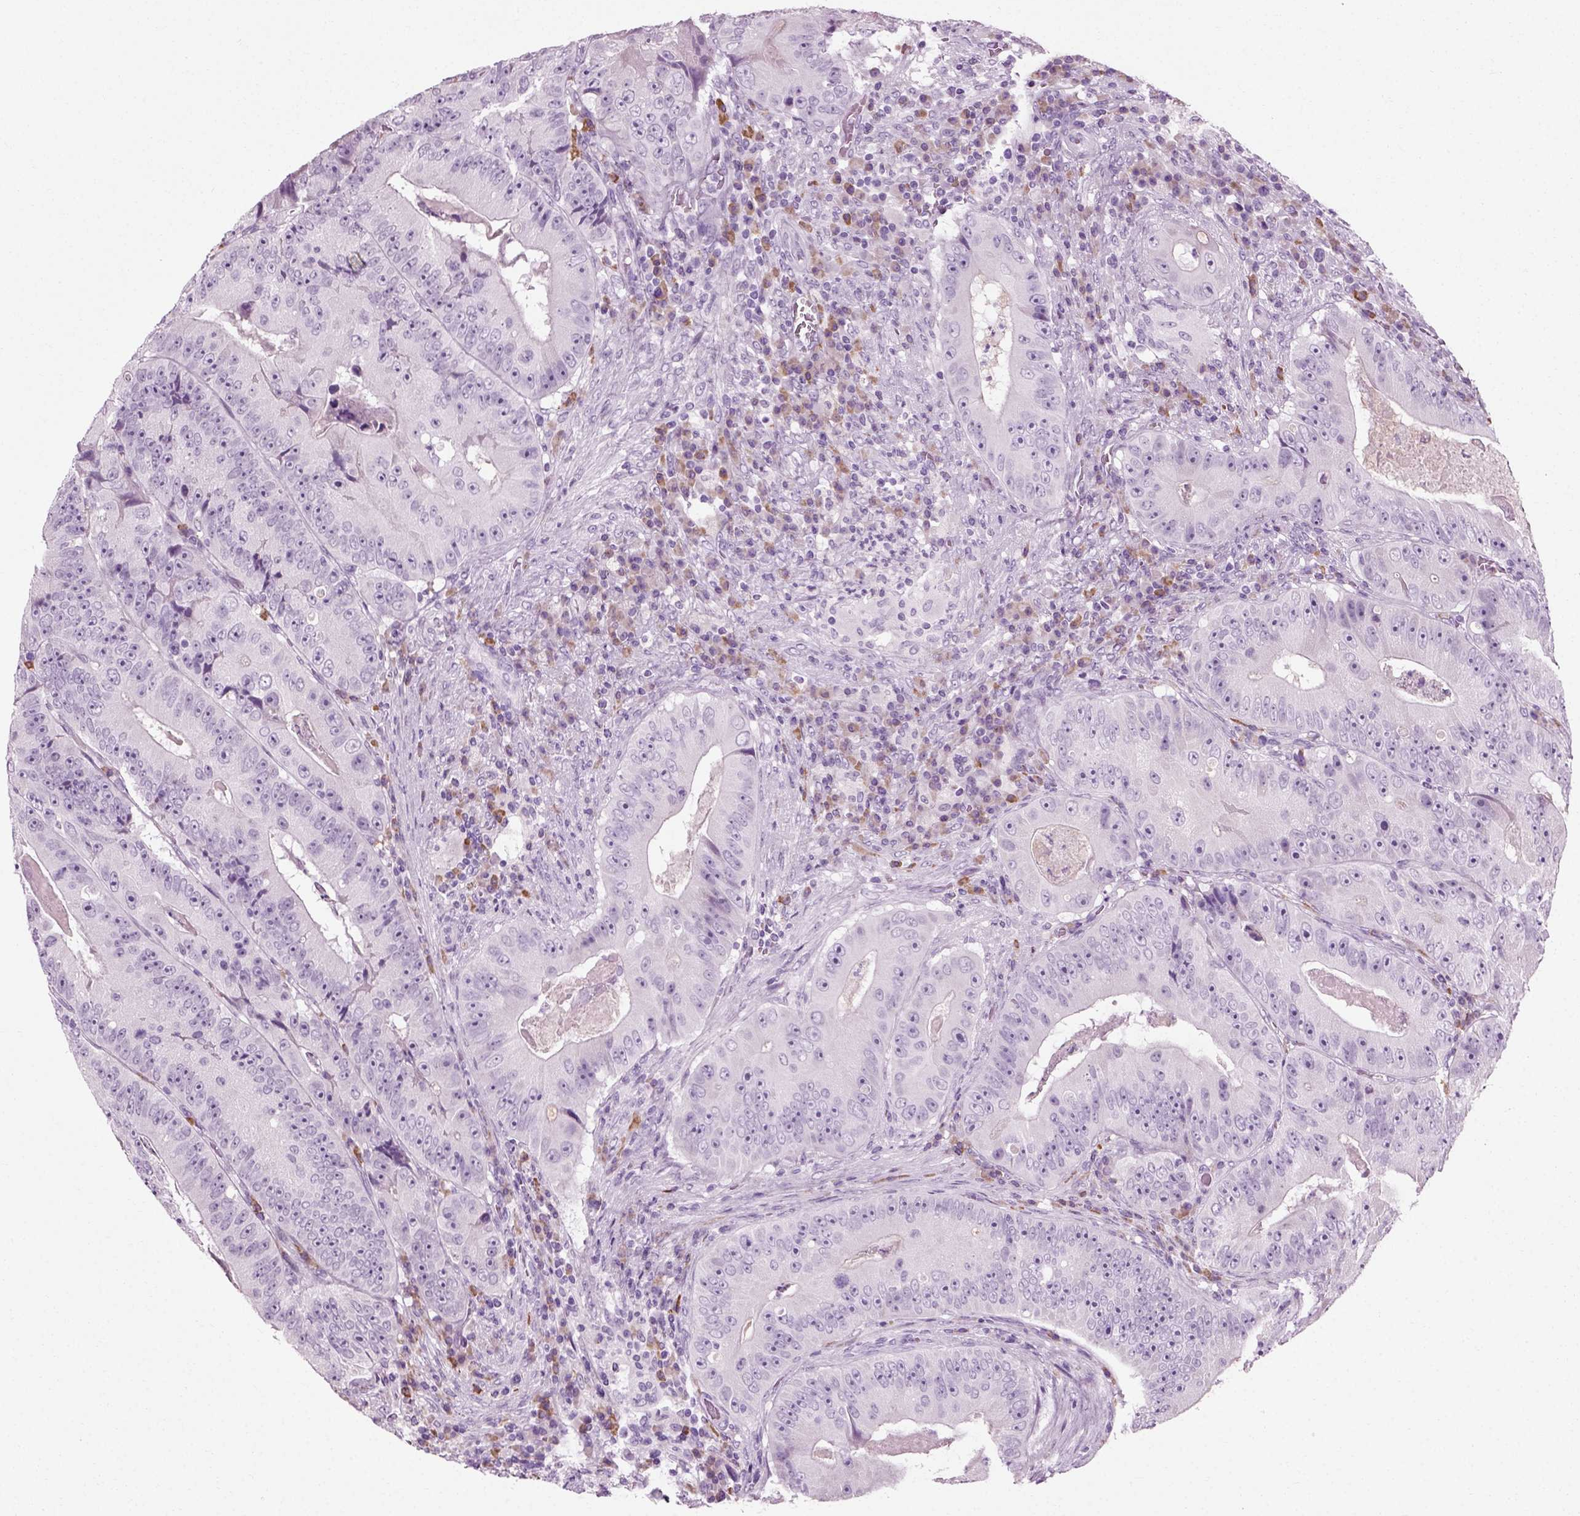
{"staining": {"intensity": "negative", "quantity": "none", "location": "none"}, "tissue": "colorectal cancer", "cell_type": "Tumor cells", "image_type": "cancer", "snomed": [{"axis": "morphology", "description": "Adenocarcinoma, NOS"}, {"axis": "topography", "description": "Colon"}], "caption": "A high-resolution photomicrograph shows immunohistochemistry staining of colorectal adenocarcinoma, which shows no significant staining in tumor cells.", "gene": "SLC26A8", "patient": {"sex": "female", "age": 86}}